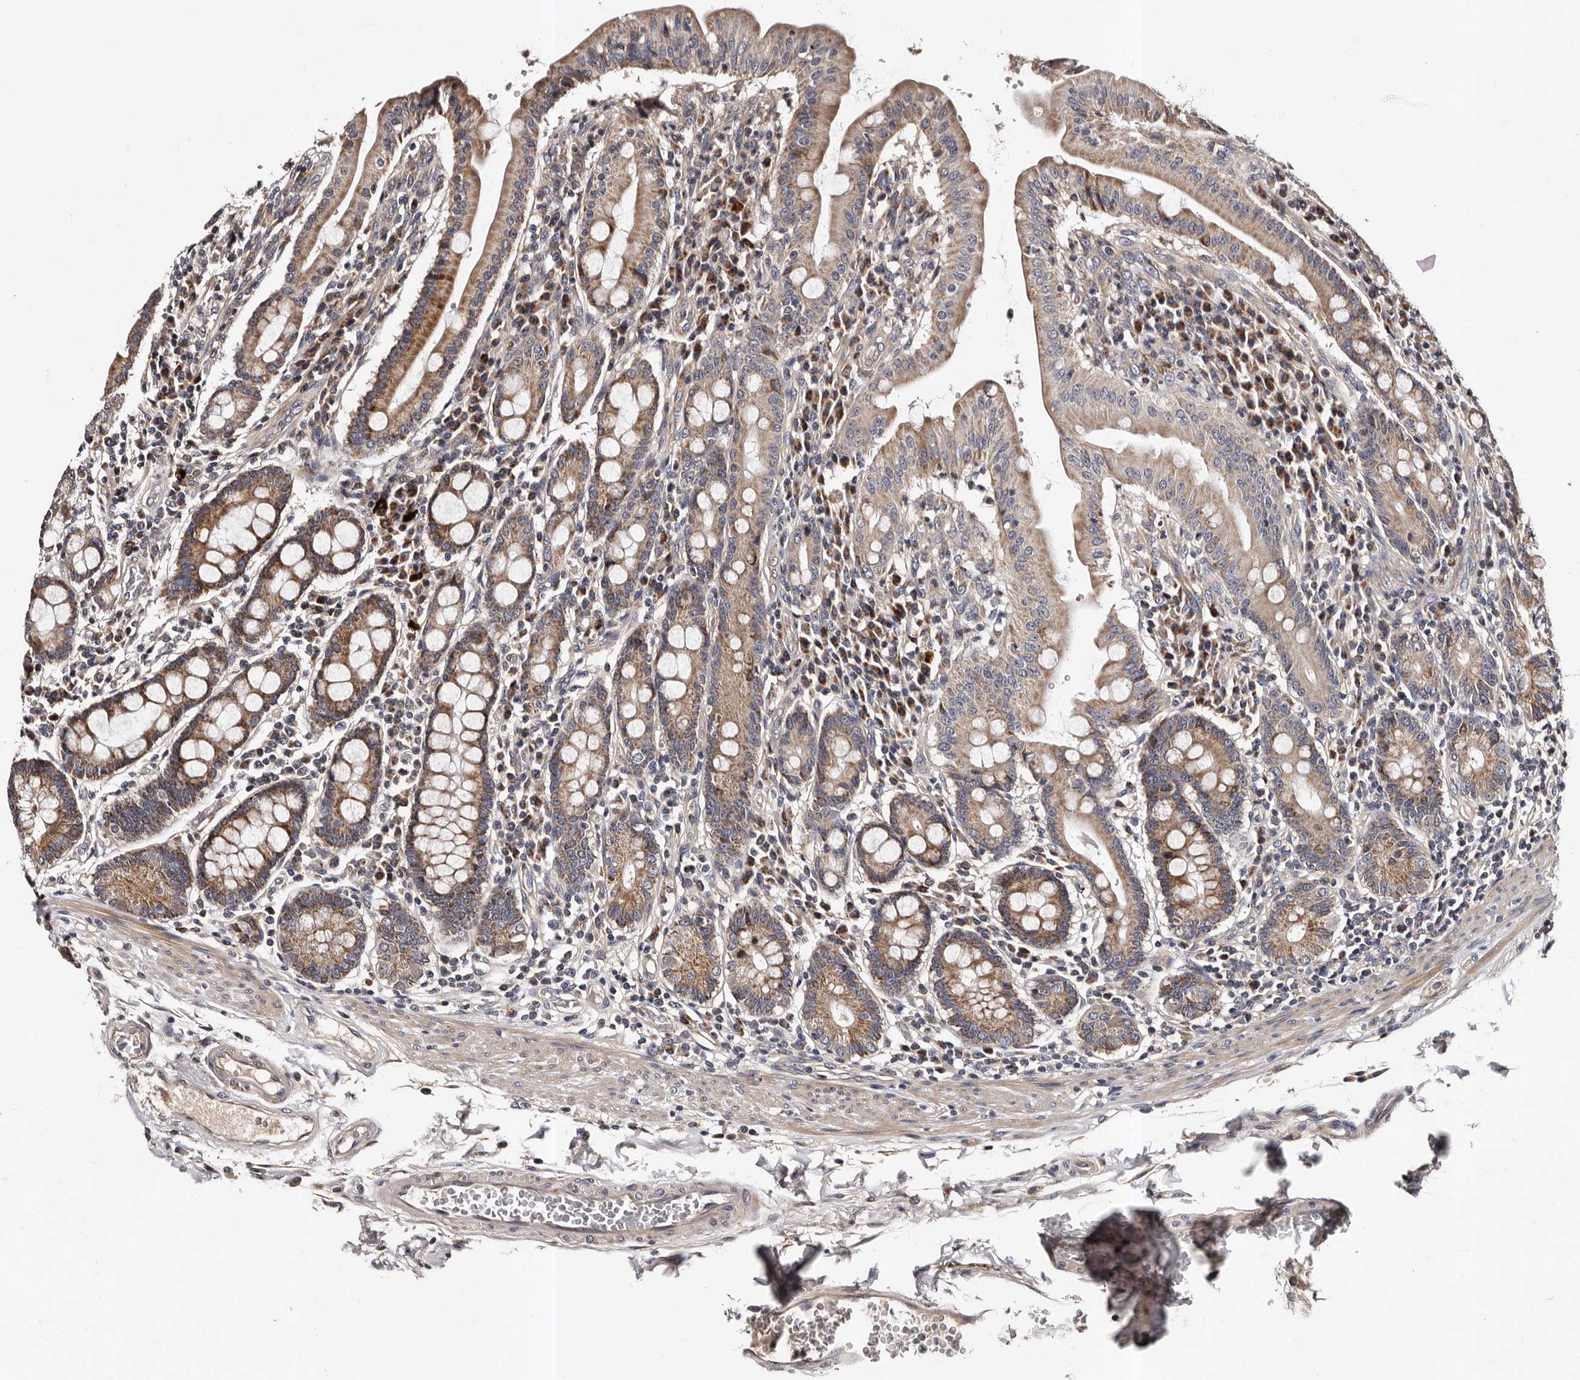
{"staining": {"intensity": "moderate", "quantity": ">75%", "location": "cytoplasmic/membranous"}, "tissue": "duodenum", "cell_type": "Glandular cells", "image_type": "normal", "snomed": [{"axis": "morphology", "description": "Normal tissue, NOS"}, {"axis": "morphology", "description": "Adenocarcinoma, NOS"}, {"axis": "topography", "description": "Pancreas"}, {"axis": "topography", "description": "Duodenum"}], "caption": "Immunohistochemistry (DAB (3,3'-diaminobenzidine)) staining of unremarkable human duodenum demonstrates moderate cytoplasmic/membranous protein staining in approximately >75% of glandular cells.", "gene": "ADCK5", "patient": {"sex": "male", "age": 50}}